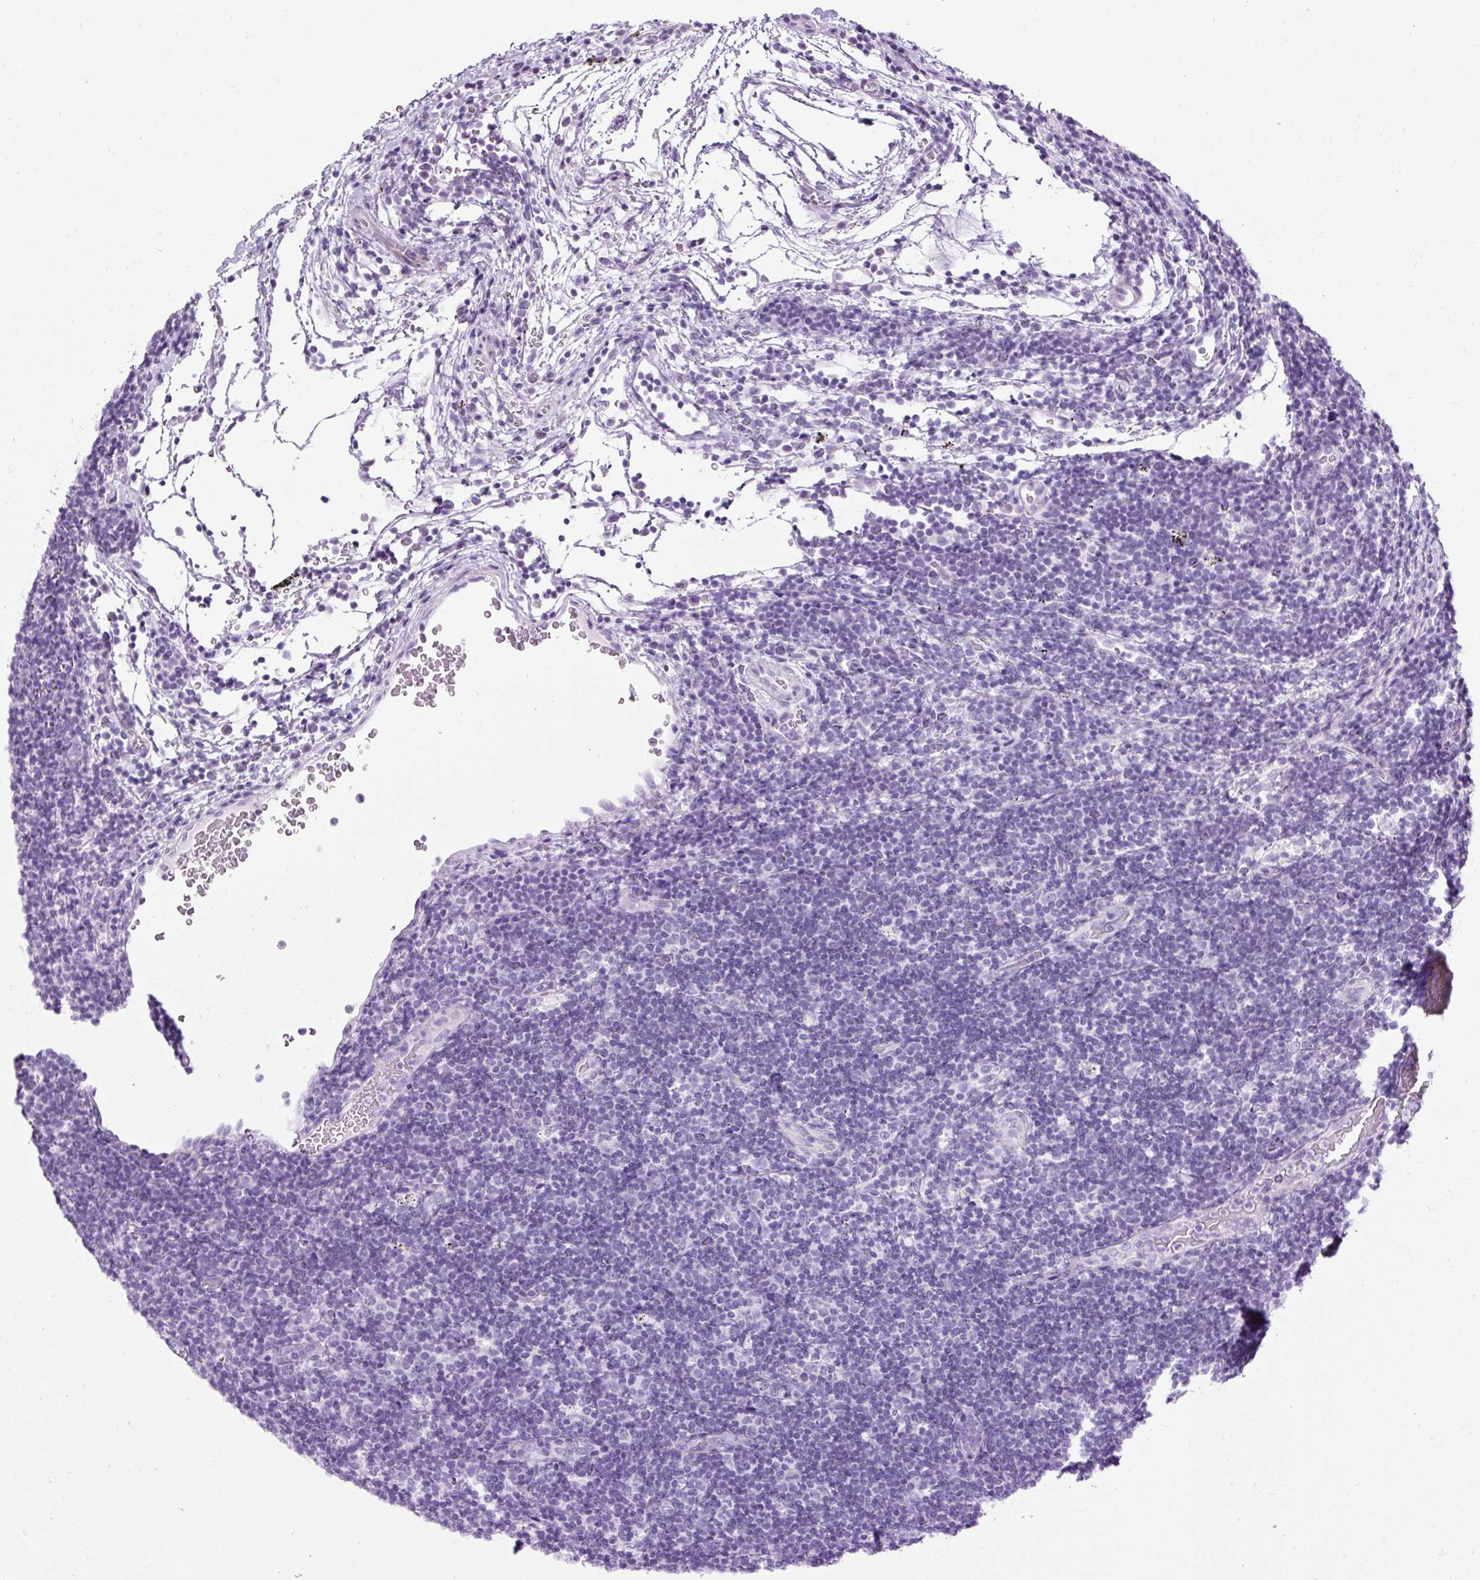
{"staining": {"intensity": "negative", "quantity": "none", "location": "none"}, "tissue": "lymphoma", "cell_type": "Tumor cells", "image_type": "cancer", "snomed": [{"axis": "morphology", "description": "Hodgkin's disease, NOS"}, {"axis": "topography", "description": "Lymph node"}], "caption": "Immunohistochemistry (IHC) of Hodgkin's disease exhibits no staining in tumor cells.", "gene": "C2CD4C", "patient": {"sex": "female", "age": 57}}